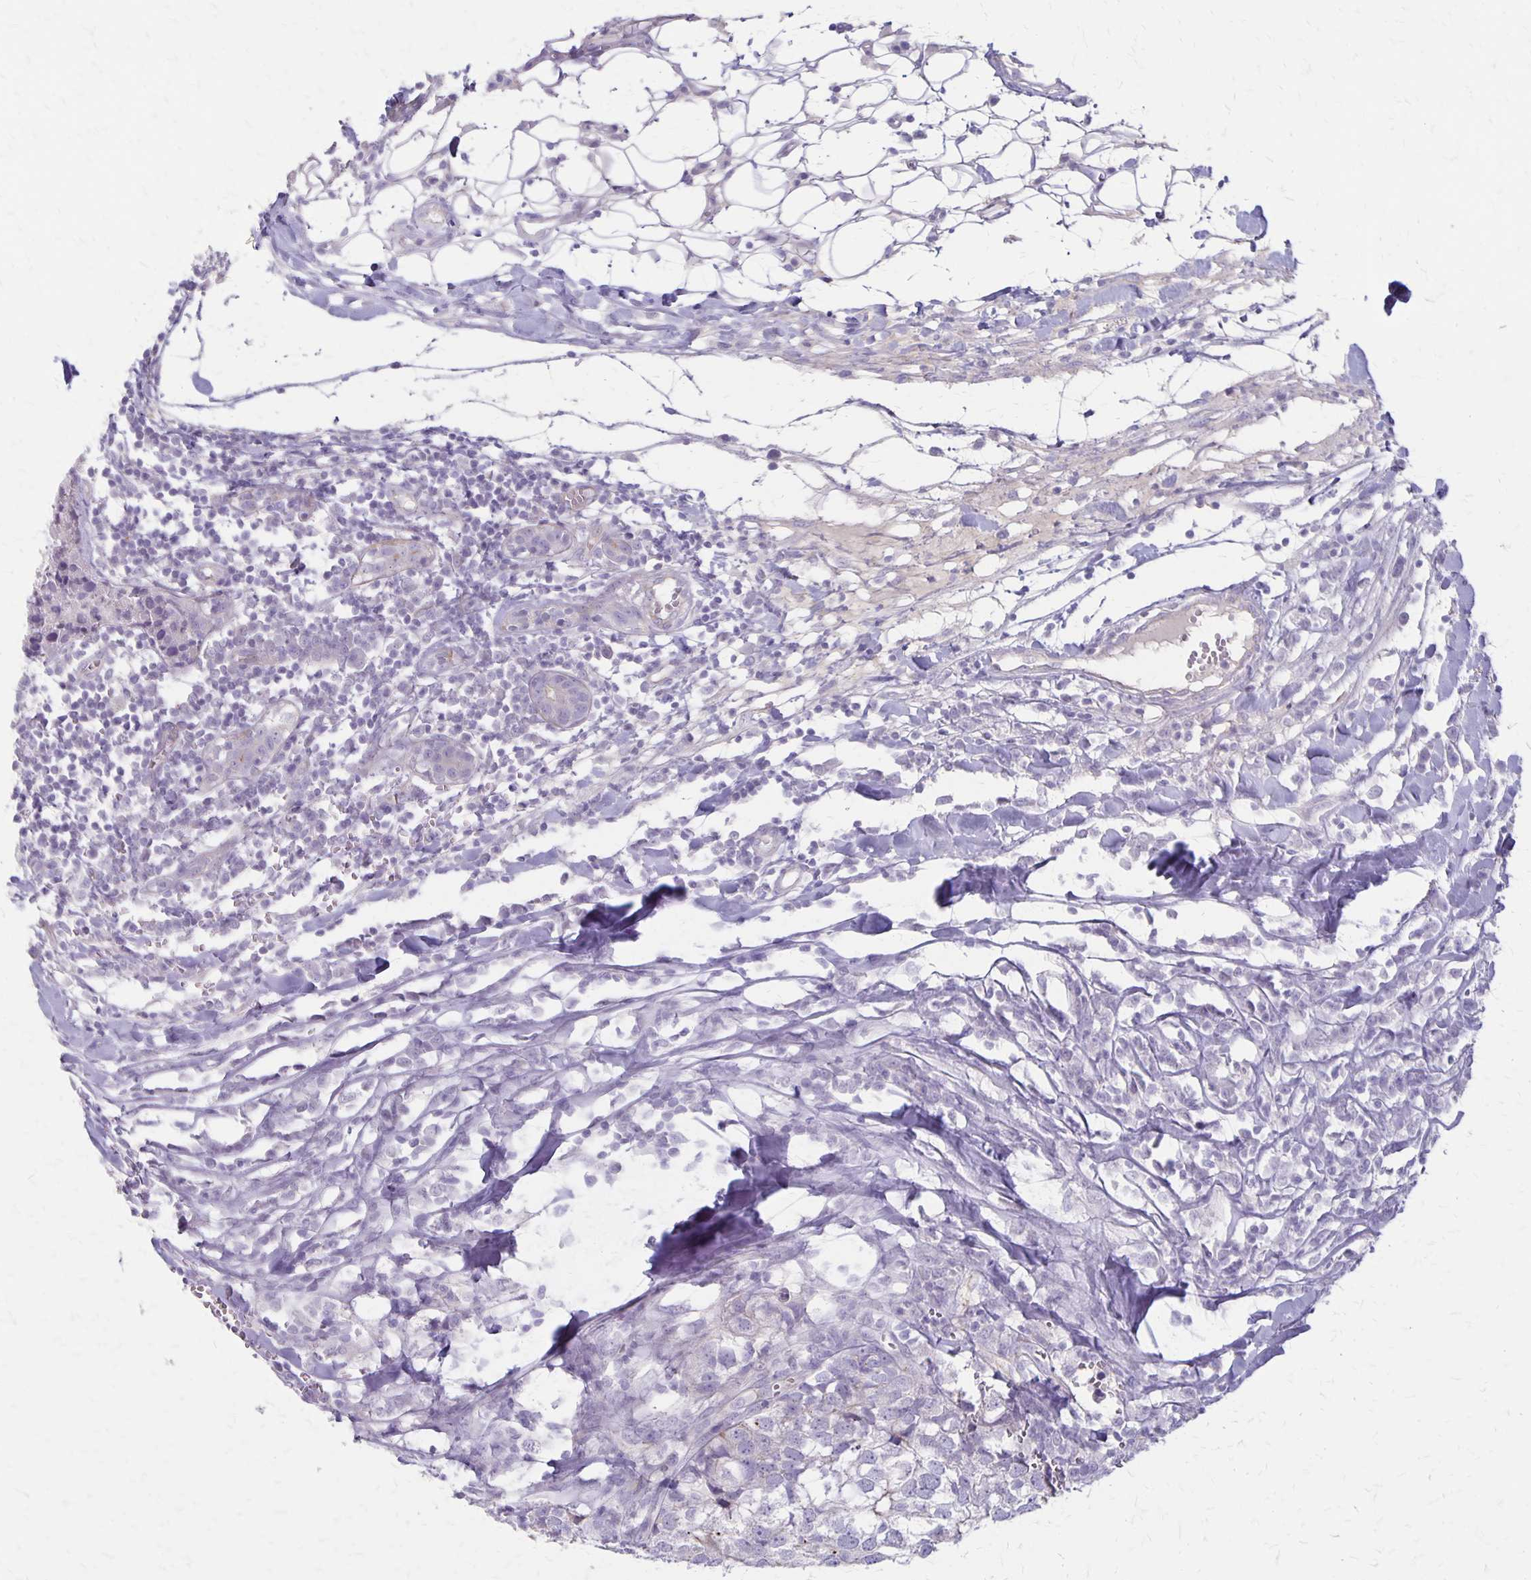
{"staining": {"intensity": "negative", "quantity": "none", "location": "none"}, "tissue": "breast cancer", "cell_type": "Tumor cells", "image_type": "cancer", "snomed": [{"axis": "morphology", "description": "Duct carcinoma"}, {"axis": "topography", "description": "Breast"}], "caption": "Intraductal carcinoma (breast) was stained to show a protein in brown. There is no significant staining in tumor cells.", "gene": "HOMER1", "patient": {"sex": "female", "age": 30}}